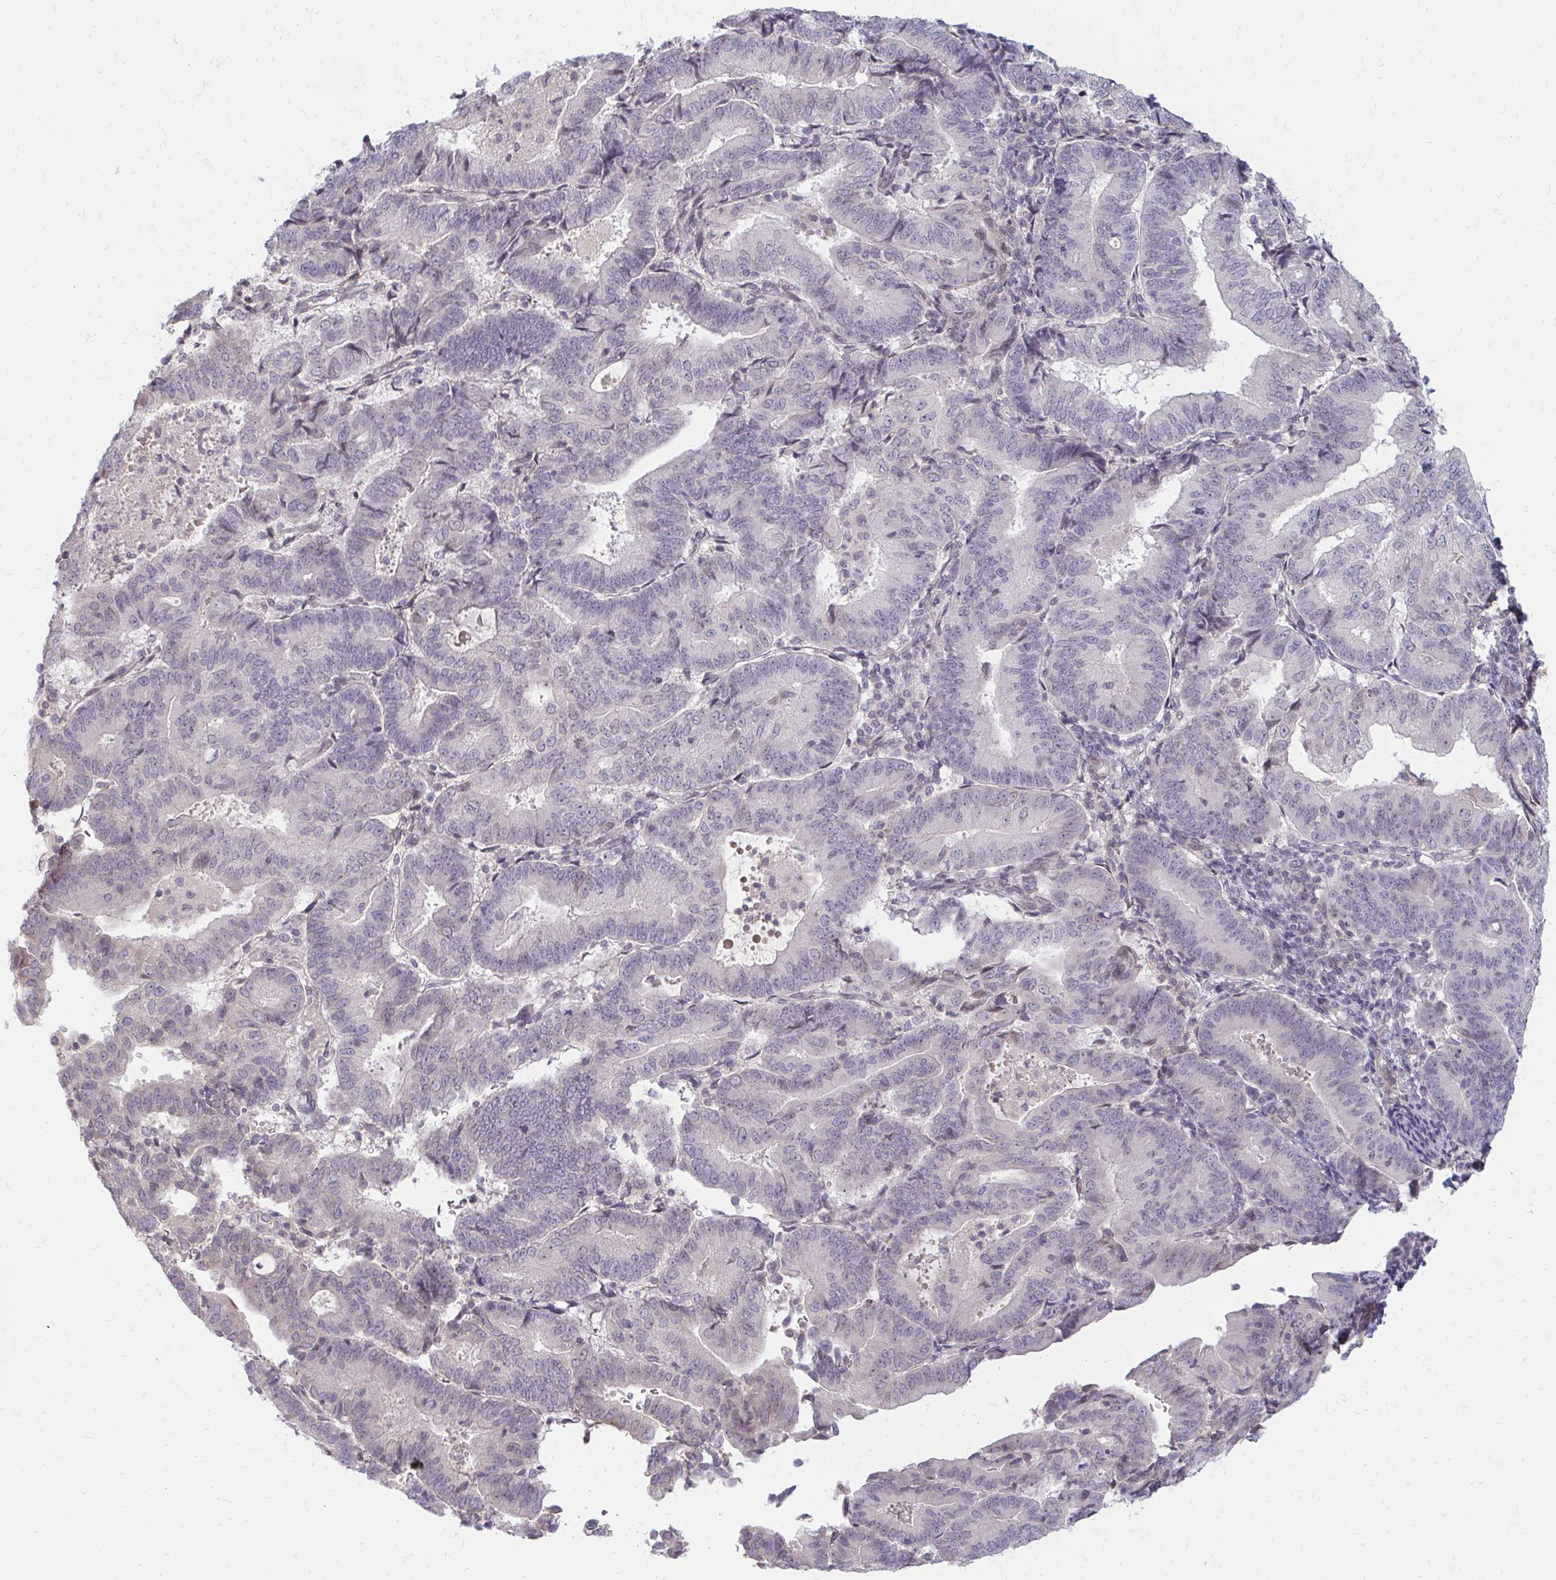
{"staining": {"intensity": "negative", "quantity": "none", "location": "none"}, "tissue": "endometrial cancer", "cell_type": "Tumor cells", "image_type": "cancer", "snomed": [{"axis": "morphology", "description": "Adenocarcinoma, NOS"}, {"axis": "topography", "description": "Endometrium"}], "caption": "This is an immunohistochemistry (IHC) image of endometrial cancer (adenocarcinoma). There is no positivity in tumor cells.", "gene": "GPC5", "patient": {"sex": "female", "age": 70}}